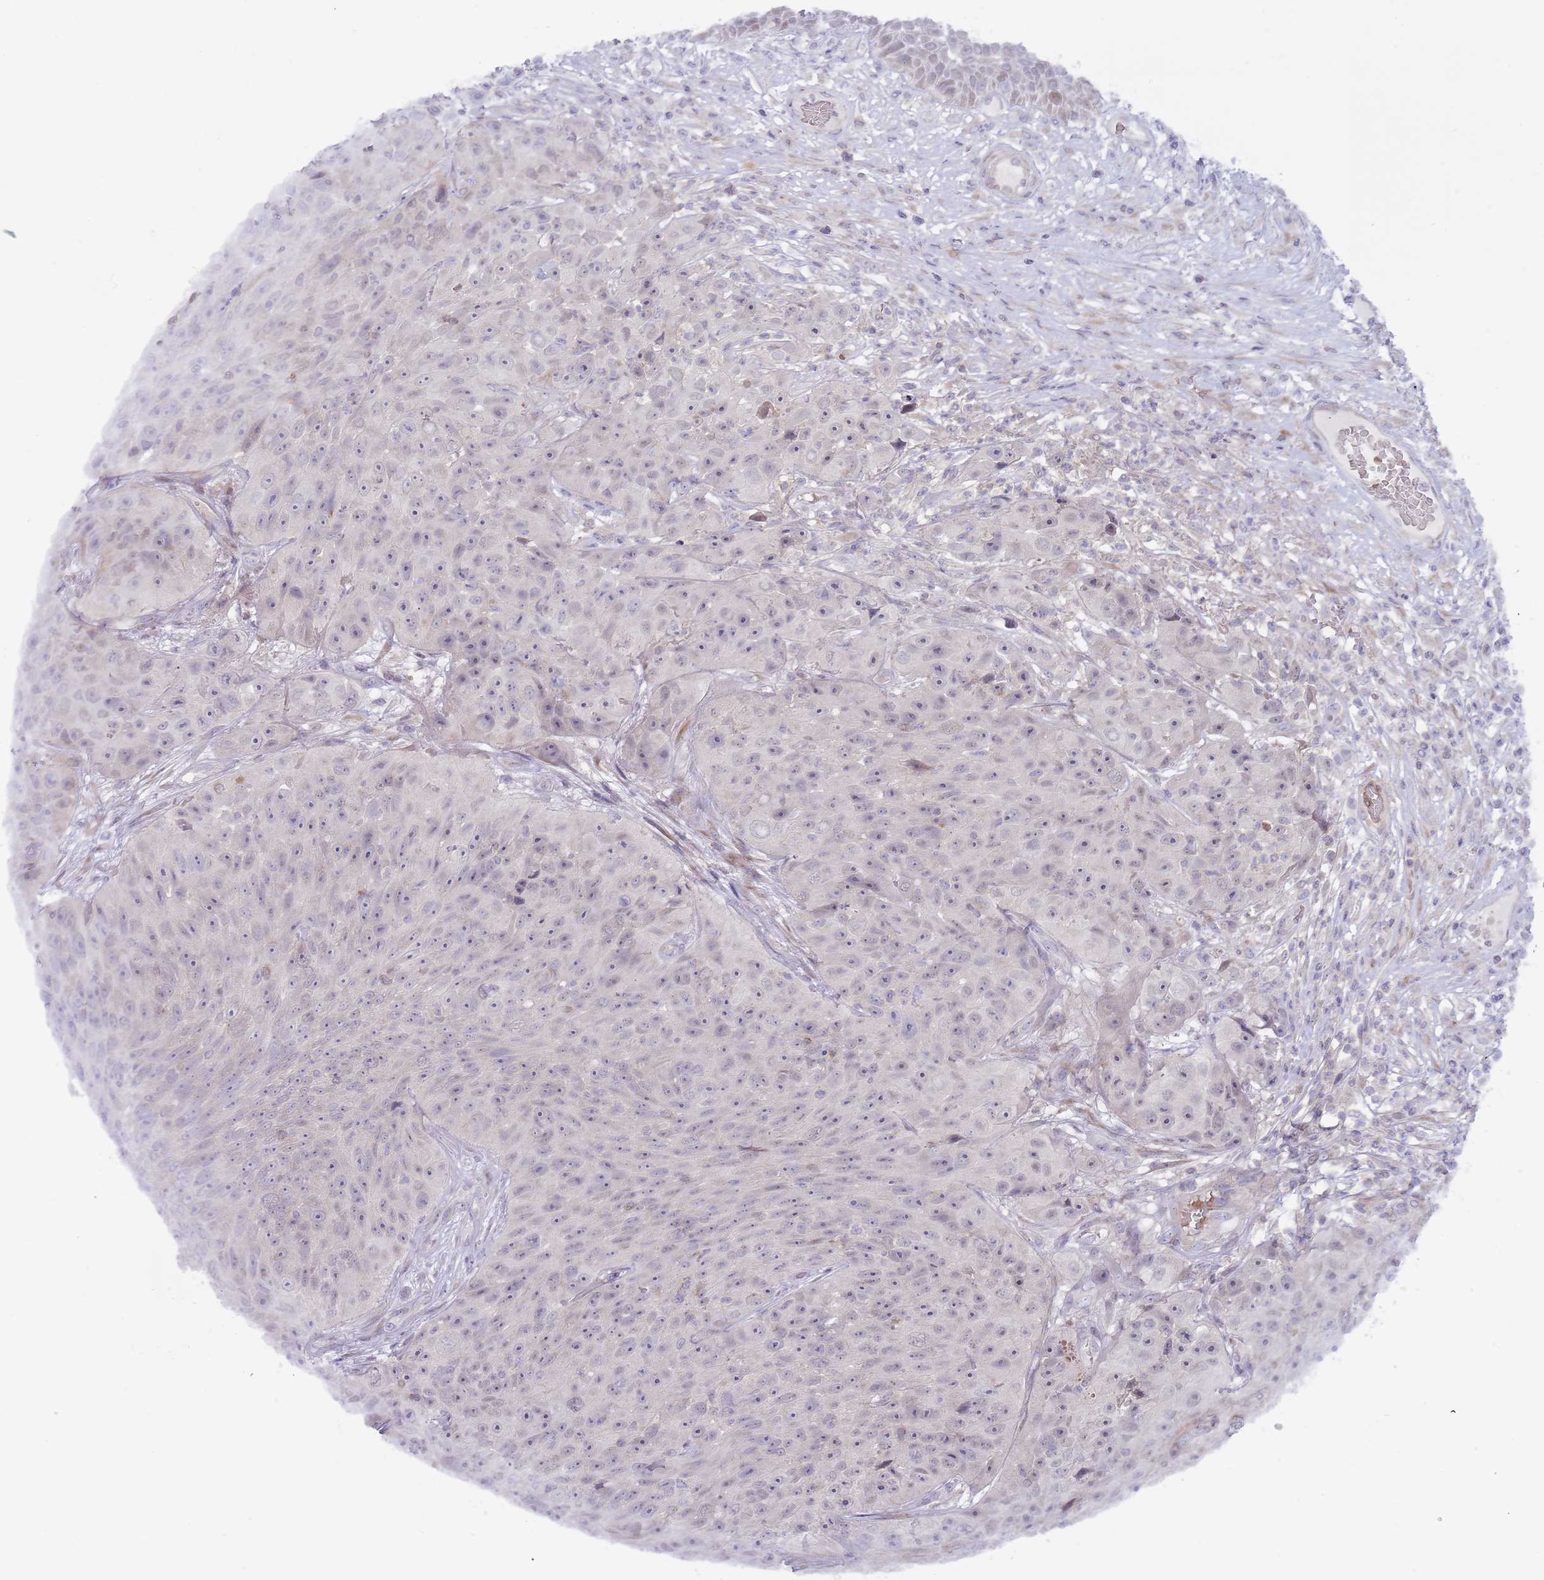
{"staining": {"intensity": "negative", "quantity": "none", "location": "none"}, "tissue": "skin cancer", "cell_type": "Tumor cells", "image_type": "cancer", "snomed": [{"axis": "morphology", "description": "Squamous cell carcinoma, NOS"}, {"axis": "topography", "description": "Skin"}], "caption": "Tumor cells are negative for protein expression in human squamous cell carcinoma (skin).", "gene": "PRAC1", "patient": {"sex": "female", "age": 87}}